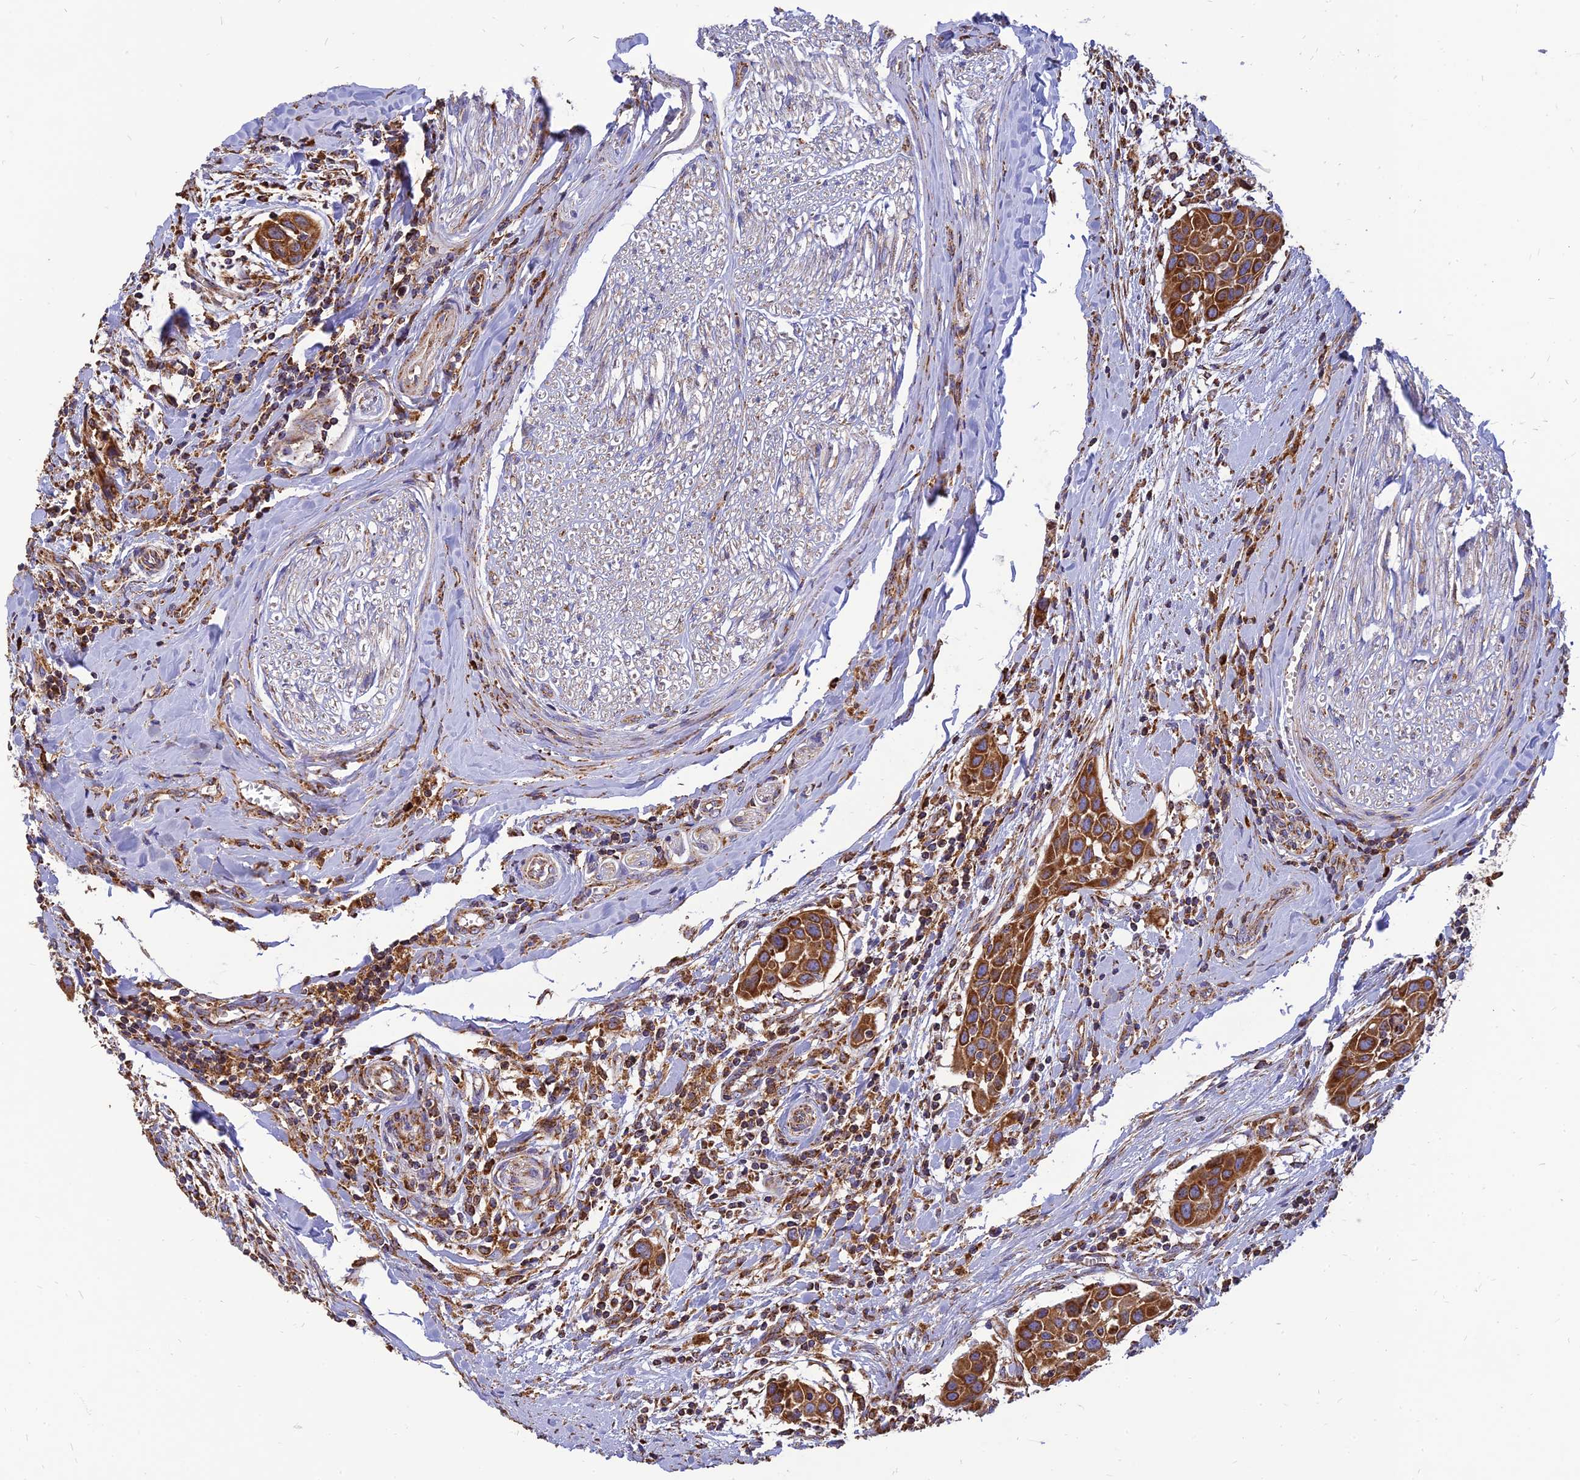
{"staining": {"intensity": "strong", "quantity": ">75%", "location": "cytoplasmic/membranous"}, "tissue": "head and neck cancer", "cell_type": "Tumor cells", "image_type": "cancer", "snomed": [{"axis": "morphology", "description": "Squamous cell carcinoma, NOS"}, {"axis": "topography", "description": "Oral tissue"}, {"axis": "topography", "description": "Head-Neck"}], "caption": "Brown immunohistochemical staining in head and neck cancer shows strong cytoplasmic/membranous expression in approximately >75% of tumor cells. The protein of interest is shown in brown color, while the nuclei are stained blue.", "gene": "THUMPD2", "patient": {"sex": "female", "age": 50}}